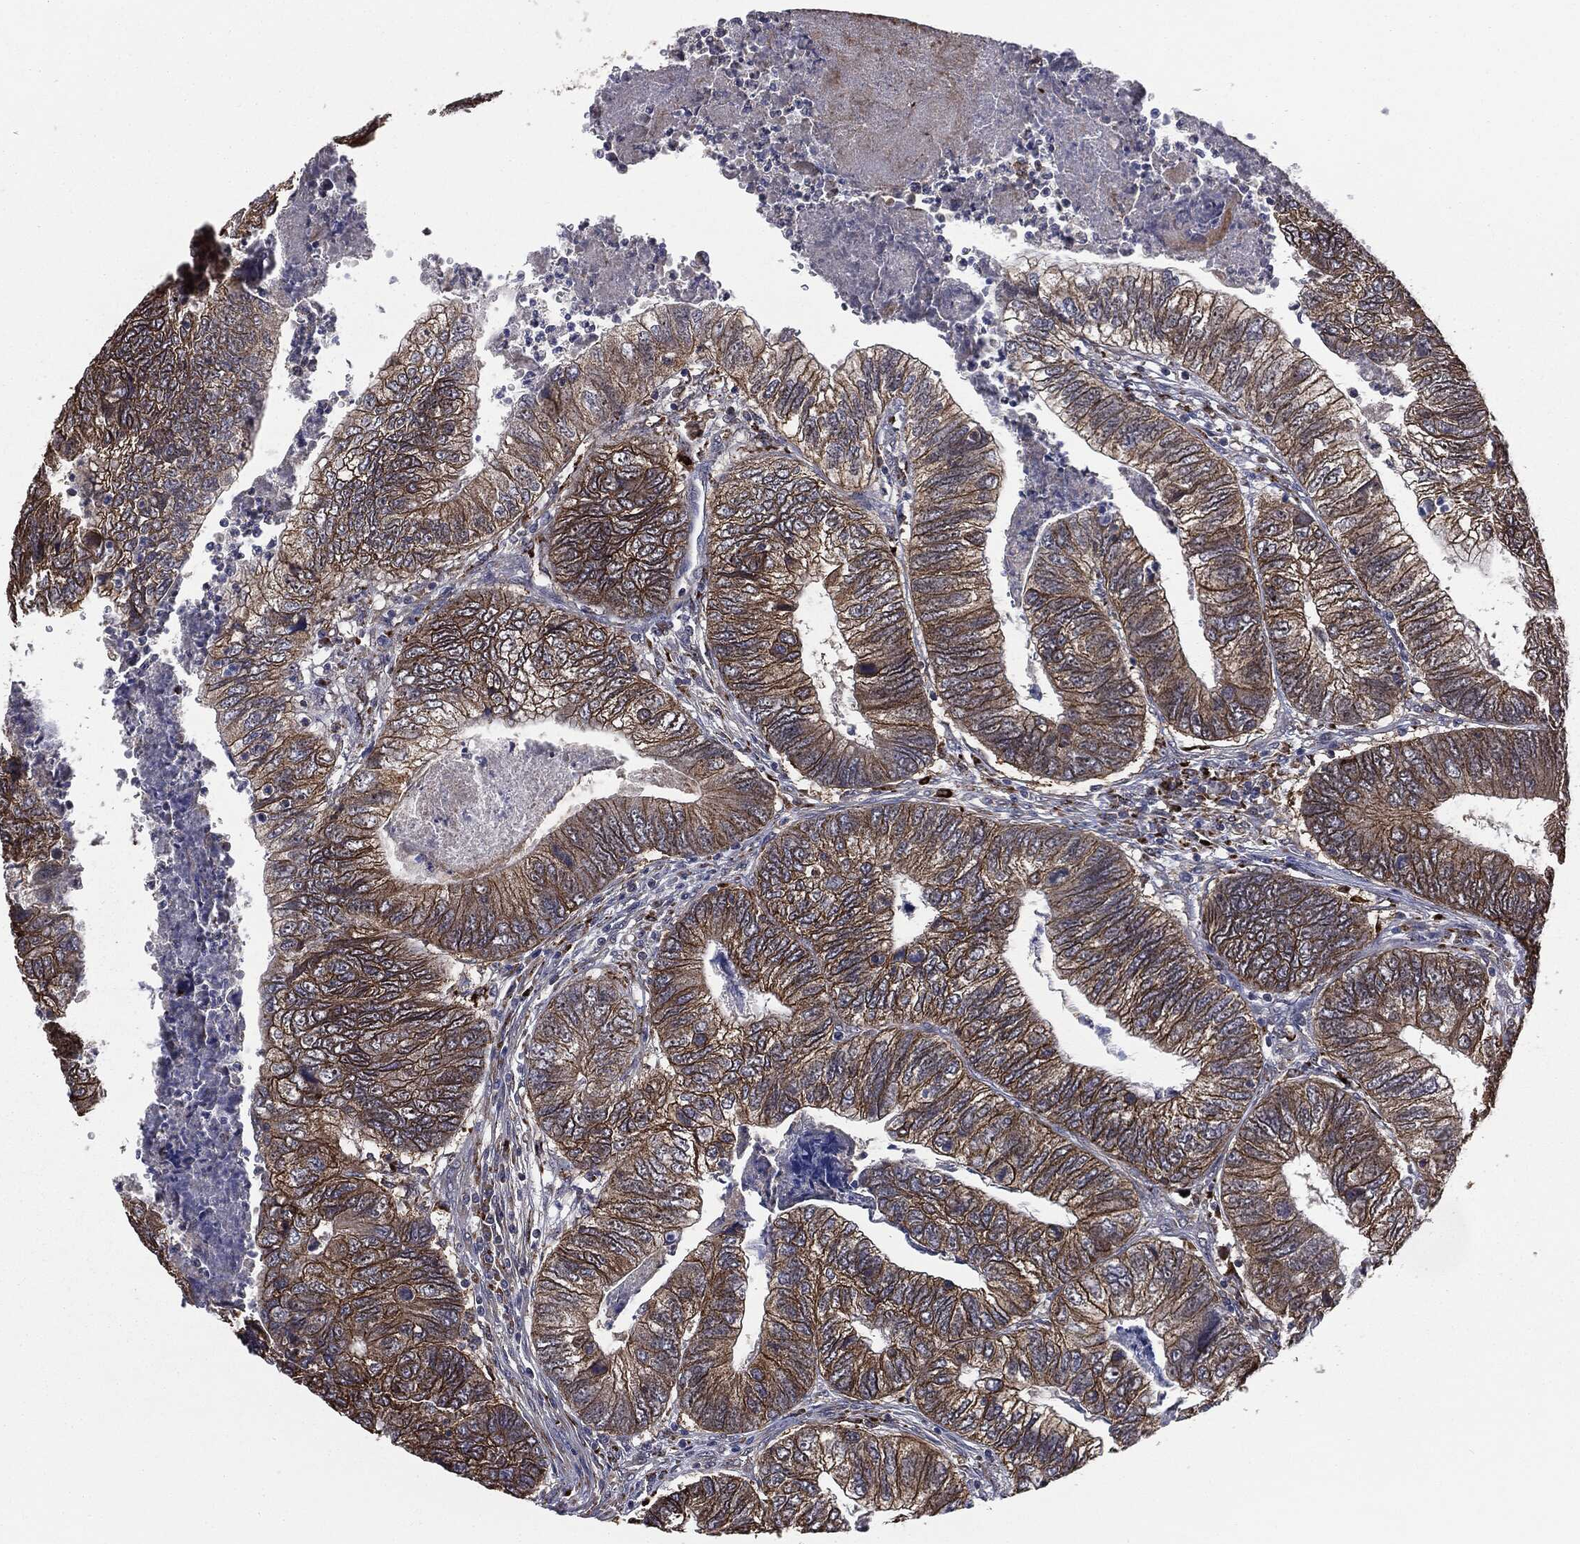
{"staining": {"intensity": "strong", "quantity": ">75%", "location": "cytoplasmic/membranous"}, "tissue": "colorectal cancer", "cell_type": "Tumor cells", "image_type": "cancer", "snomed": [{"axis": "morphology", "description": "Adenocarcinoma, NOS"}, {"axis": "topography", "description": "Colon"}], "caption": "Colorectal cancer stained with a brown dye exhibits strong cytoplasmic/membranous positive staining in approximately >75% of tumor cells.", "gene": "TRMT1L", "patient": {"sex": "female", "age": 67}}